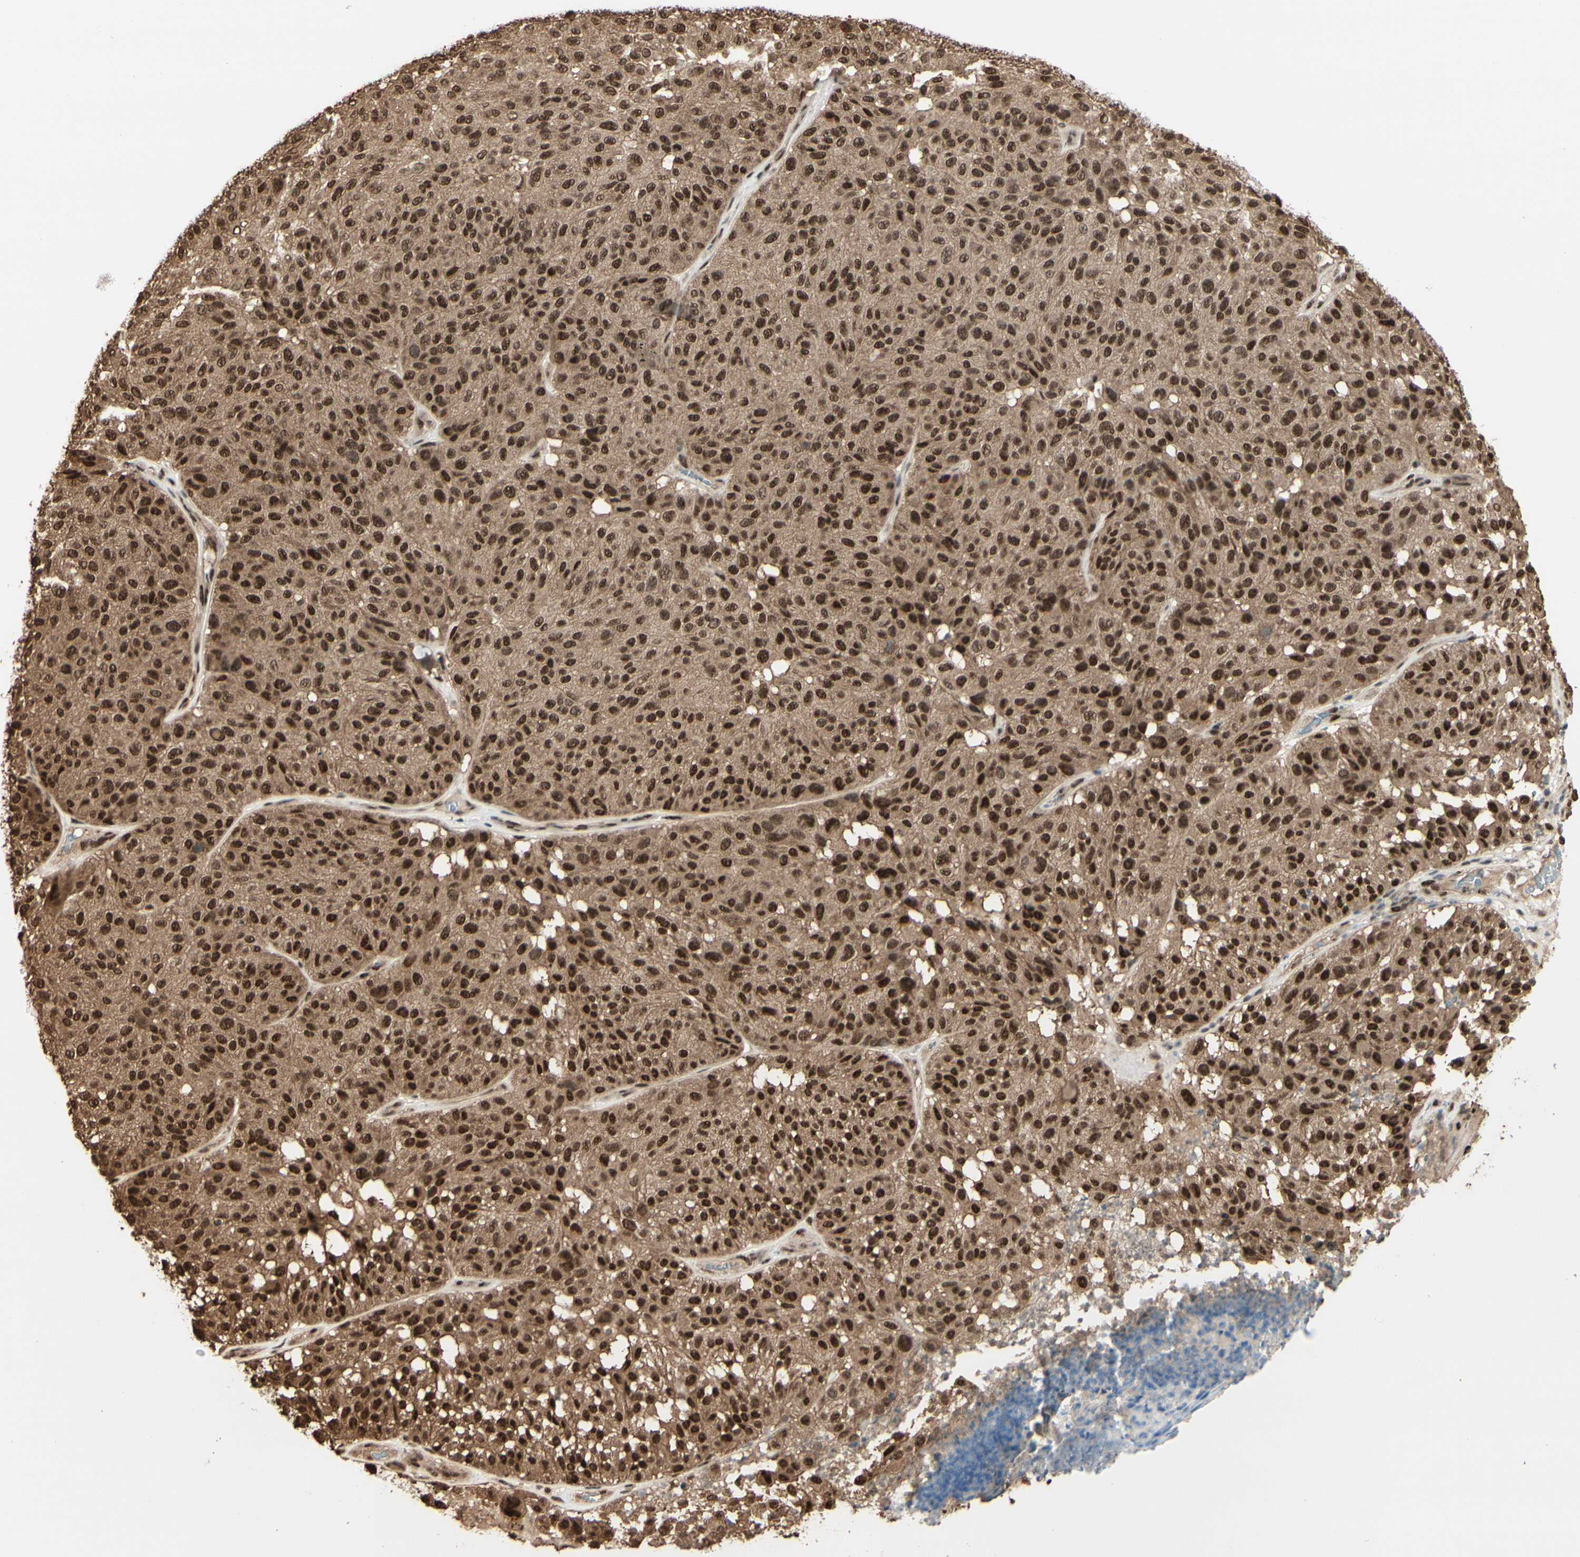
{"staining": {"intensity": "strong", "quantity": ">75%", "location": "cytoplasmic/membranous,nuclear"}, "tissue": "melanoma", "cell_type": "Tumor cells", "image_type": "cancer", "snomed": [{"axis": "morphology", "description": "Malignant melanoma, NOS"}, {"axis": "topography", "description": "Skin"}], "caption": "A brown stain labels strong cytoplasmic/membranous and nuclear positivity of a protein in malignant melanoma tumor cells.", "gene": "HSF1", "patient": {"sex": "female", "age": 46}}